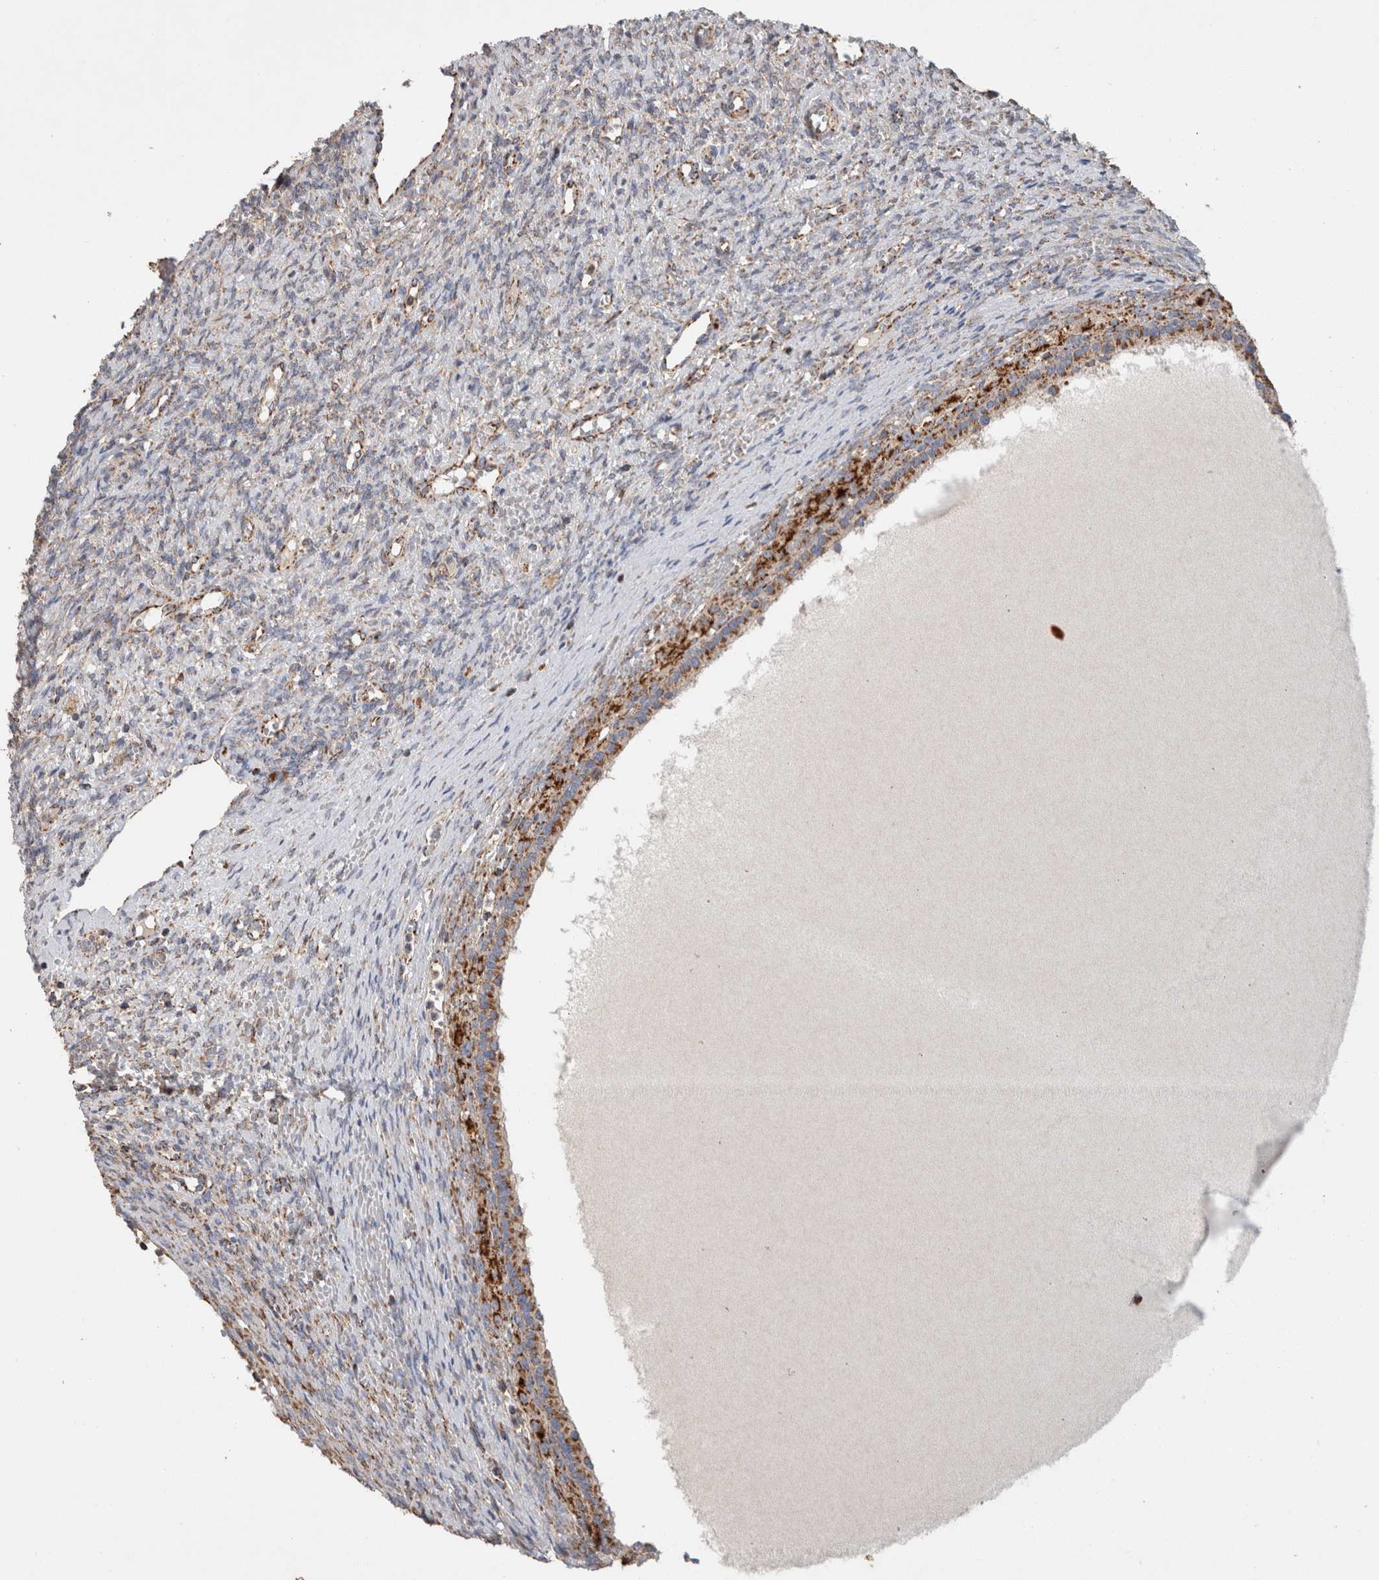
{"staining": {"intensity": "moderate", "quantity": ">75%", "location": "cytoplasmic/membranous"}, "tissue": "ovary", "cell_type": "Follicle cells", "image_type": "normal", "snomed": [{"axis": "morphology", "description": "Normal tissue, NOS"}, {"axis": "topography", "description": "Ovary"}], "caption": "Unremarkable ovary displays moderate cytoplasmic/membranous expression in approximately >75% of follicle cells.", "gene": "IARS2", "patient": {"sex": "female", "age": 41}}